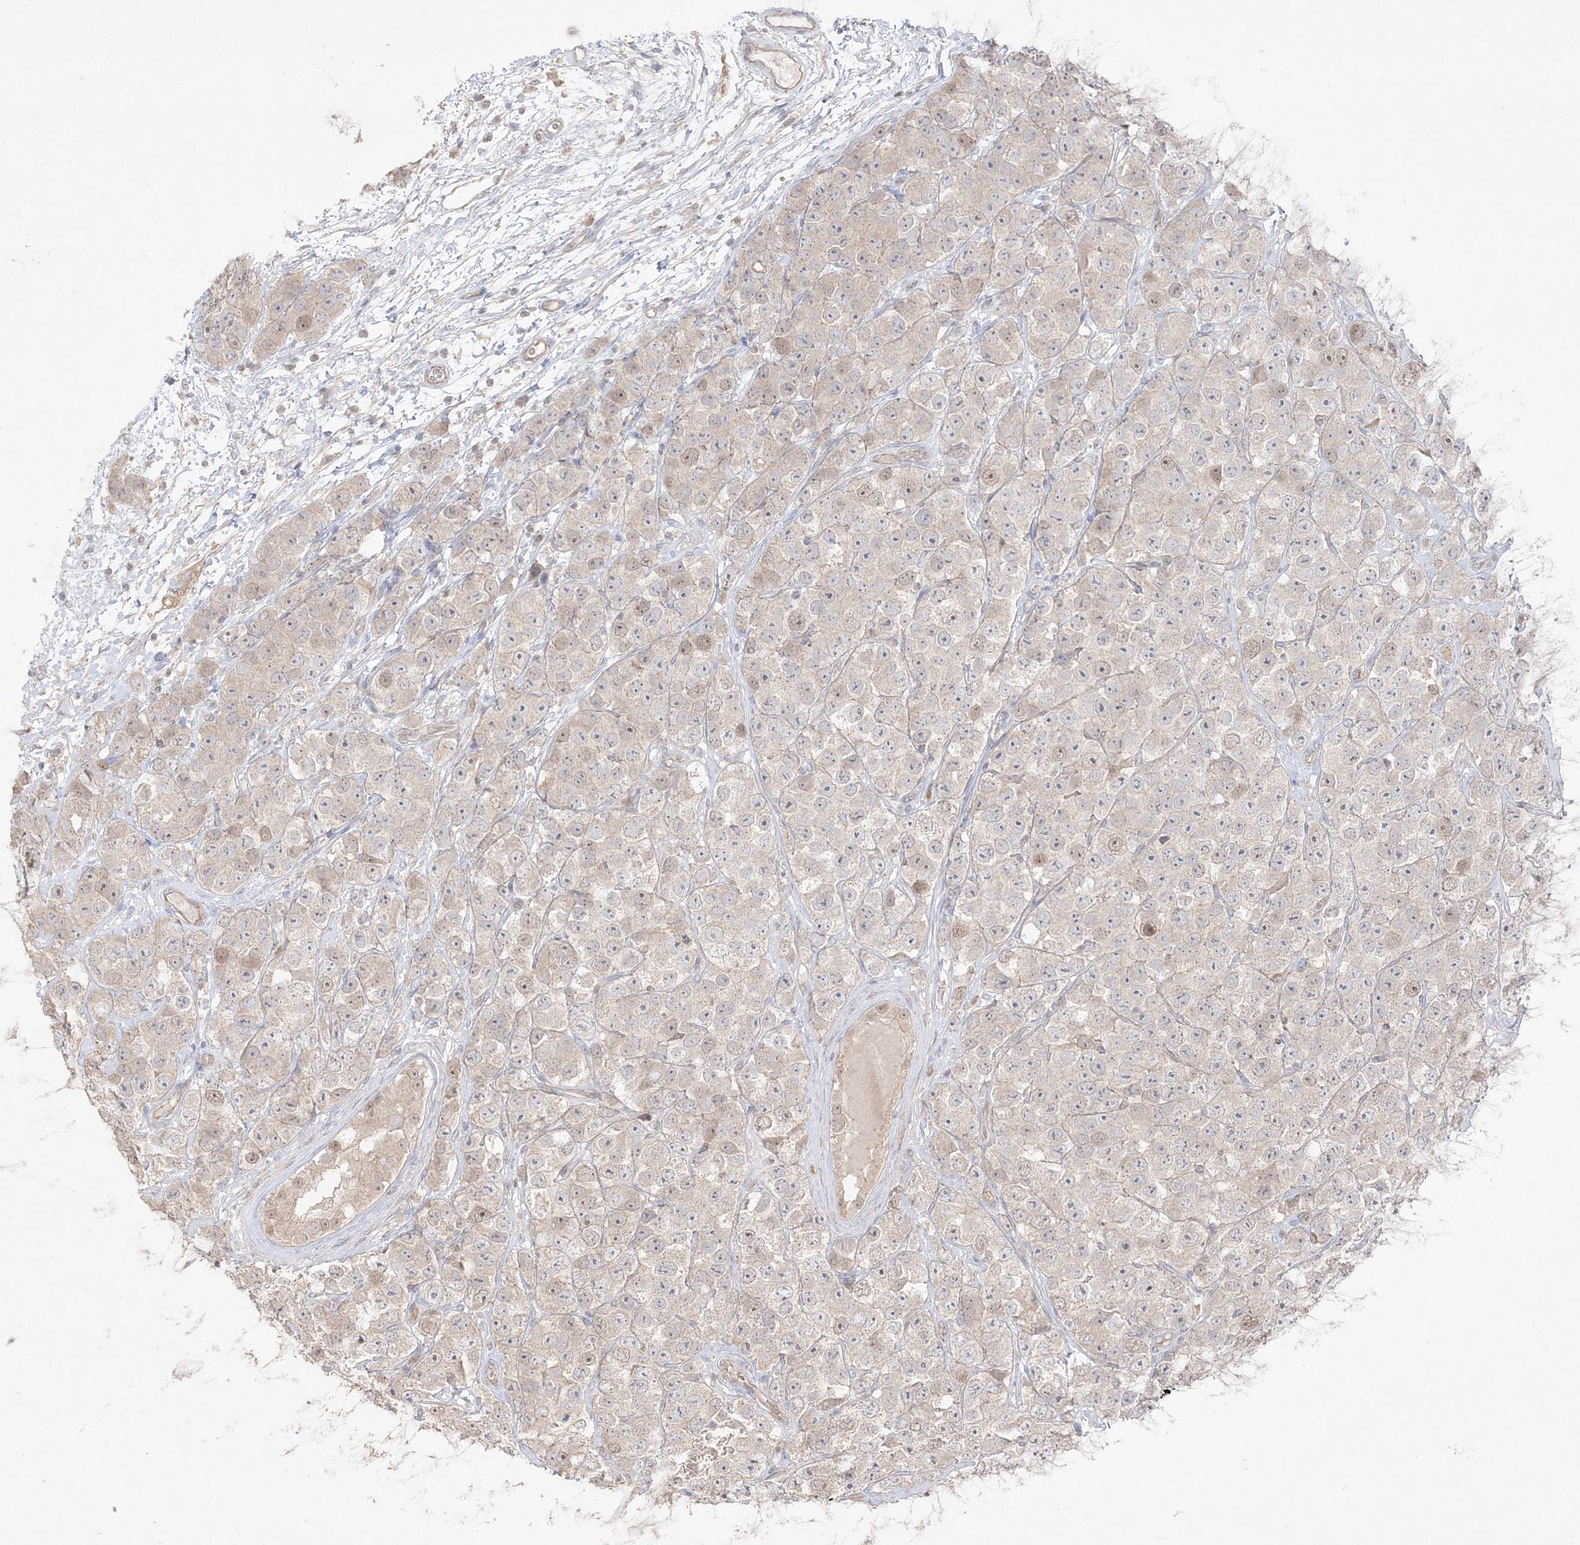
{"staining": {"intensity": "weak", "quantity": "<25%", "location": "nuclear"}, "tissue": "testis cancer", "cell_type": "Tumor cells", "image_type": "cancer", "snomed": [{"axis": "morphology", "description": "Seminoma, NOS"}, {"axis": "topography", "description": "Testis"}], "caption": "This is a micrograph of immunohistochemistry (IHC) staining of testis cancer (seminoma), which shows no staining in tumor cells.", "gene": "SH3BP4", "patient": {"sex": "male", "age": 28}}